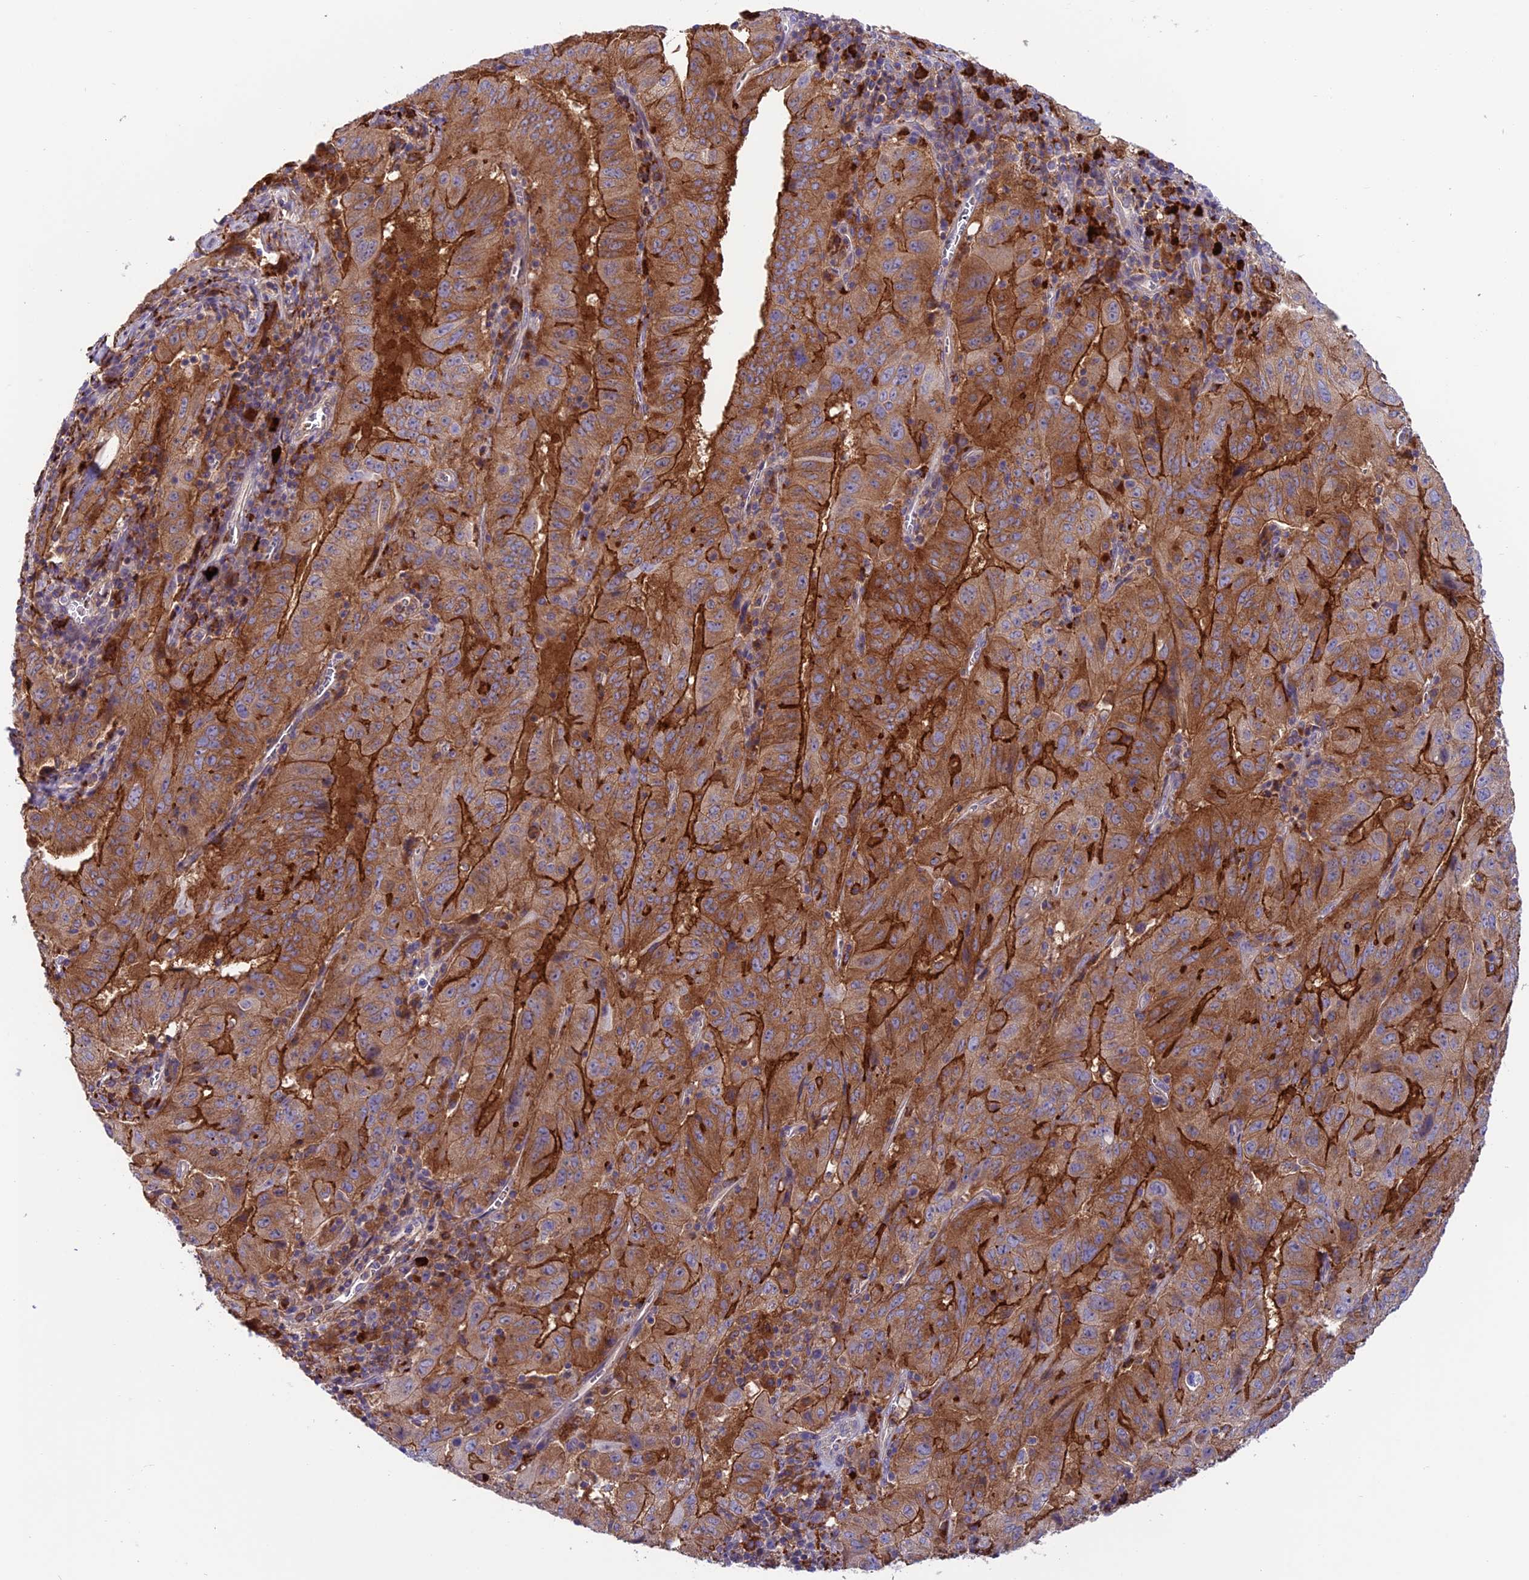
{"staining": {"intensity": "moderate", "quantity": ">75%", "location": "cytoplasmic/membranous"}, "tissue": "pancreatic cancer", "cell_type": "Tumor cells", "image_type": "cancer", "snomed": [{"axis": "morphology", "description": "Adenocarcinoma, NOS"}, {"axis": "topography", "description": "Pancreas"}], "caption": "A brown stain shows moderate cytoplasmic/membranous staining of a protein in pancreatic adenocarcinoma tumor cells. Immunohistochemistry stains the protein in brown and the nuclei are stained blue.", "gene": "ARHGEF18", "patient": {"sex": "male", "age": 63}}